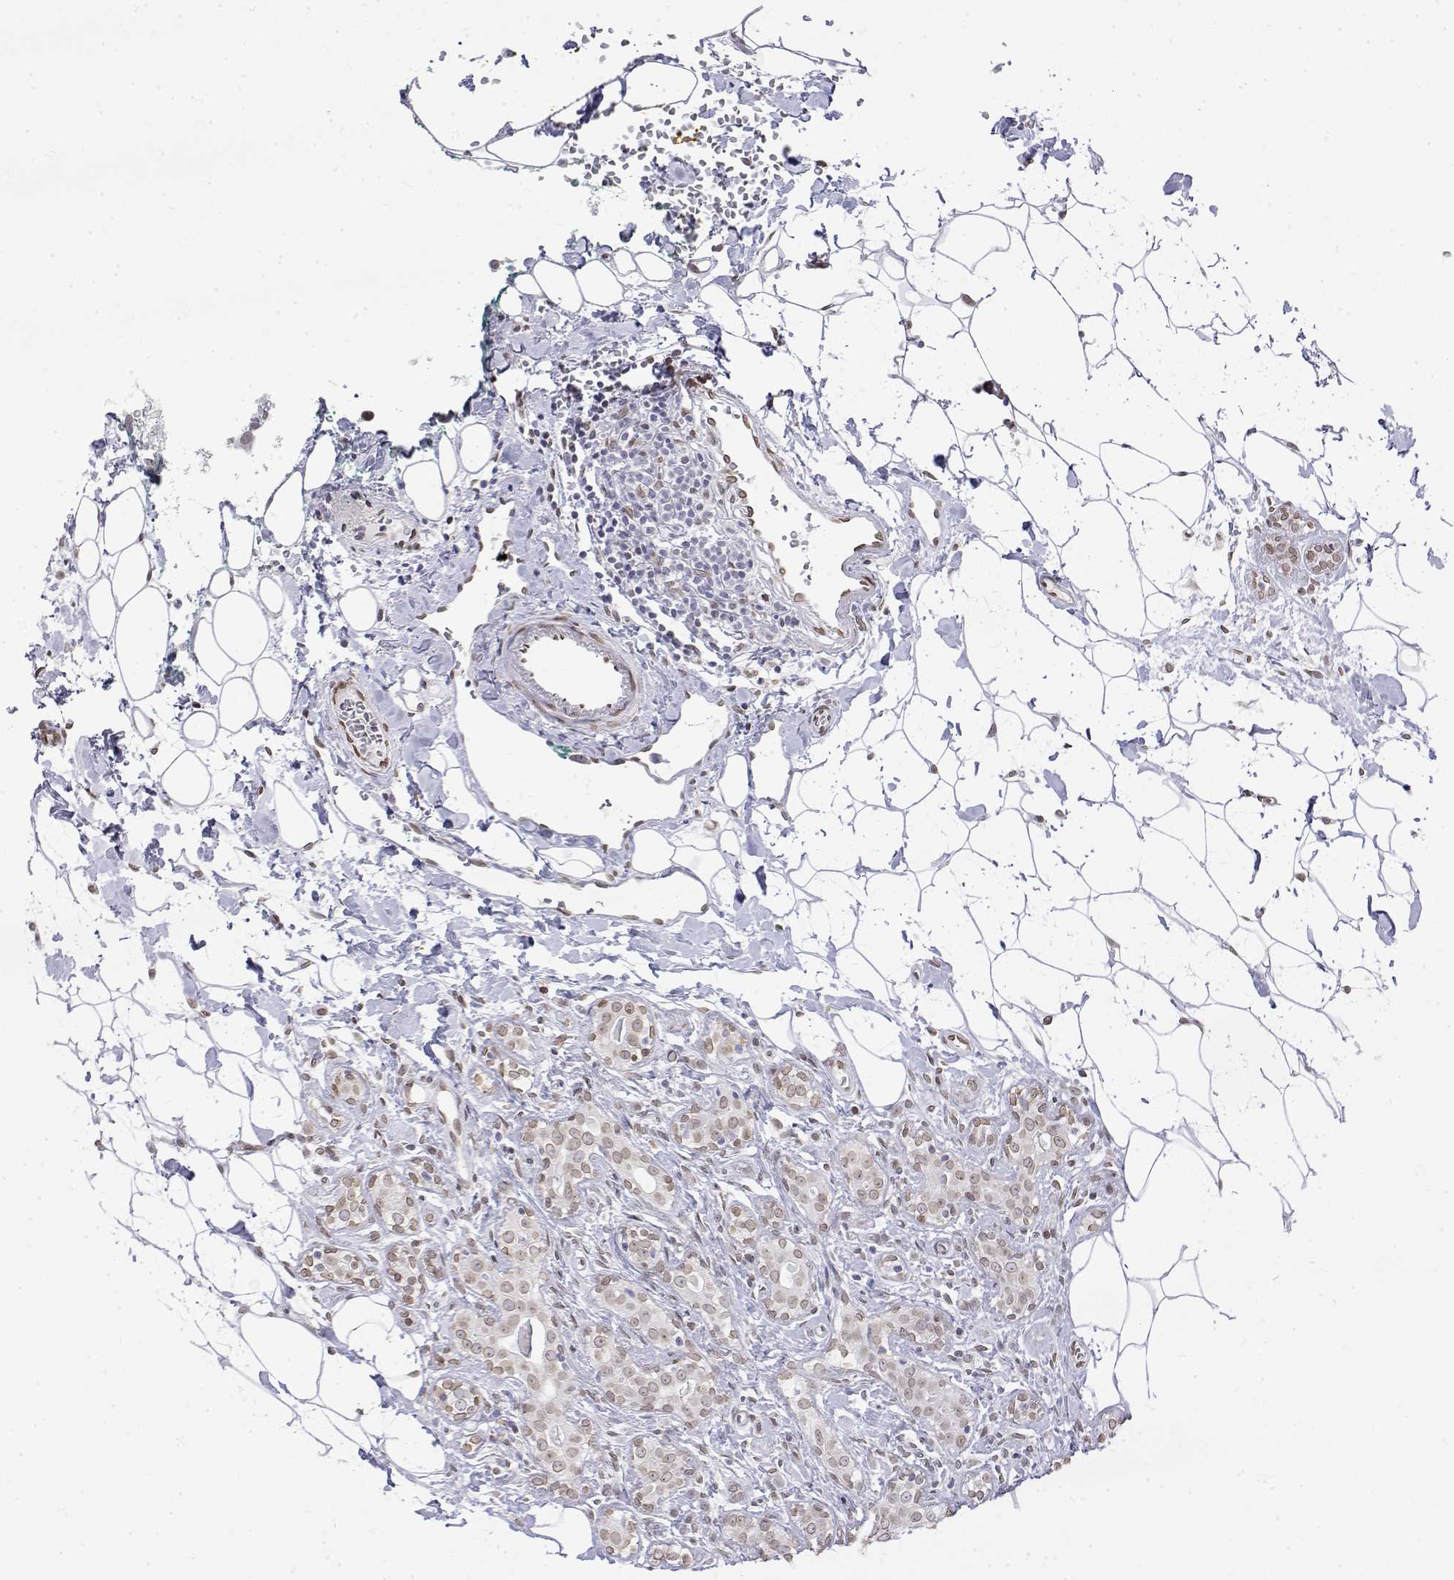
{"staining": {"intensity": "weak", "quantity": ">75%", "location": "nuclear"}, "tissue": "breast cancer", "cell_type": "Tumor cells", "image_type": "cancer", "snomed": [{"axis": "morphology", "description": "Duct carcinoma"}, {"axis": "topography", "description": "Breast"}], "caption": "Immunohistochemical staining of infiltrating ductal carcinoma (breast) demonstrates weak nuclear protein staining in about >75% of tumor cells. (Brightfield microscopy of DAB IHC at high magnification).", "gene": "ZNF532", "patient": {"sex": "female", "age": 43}}